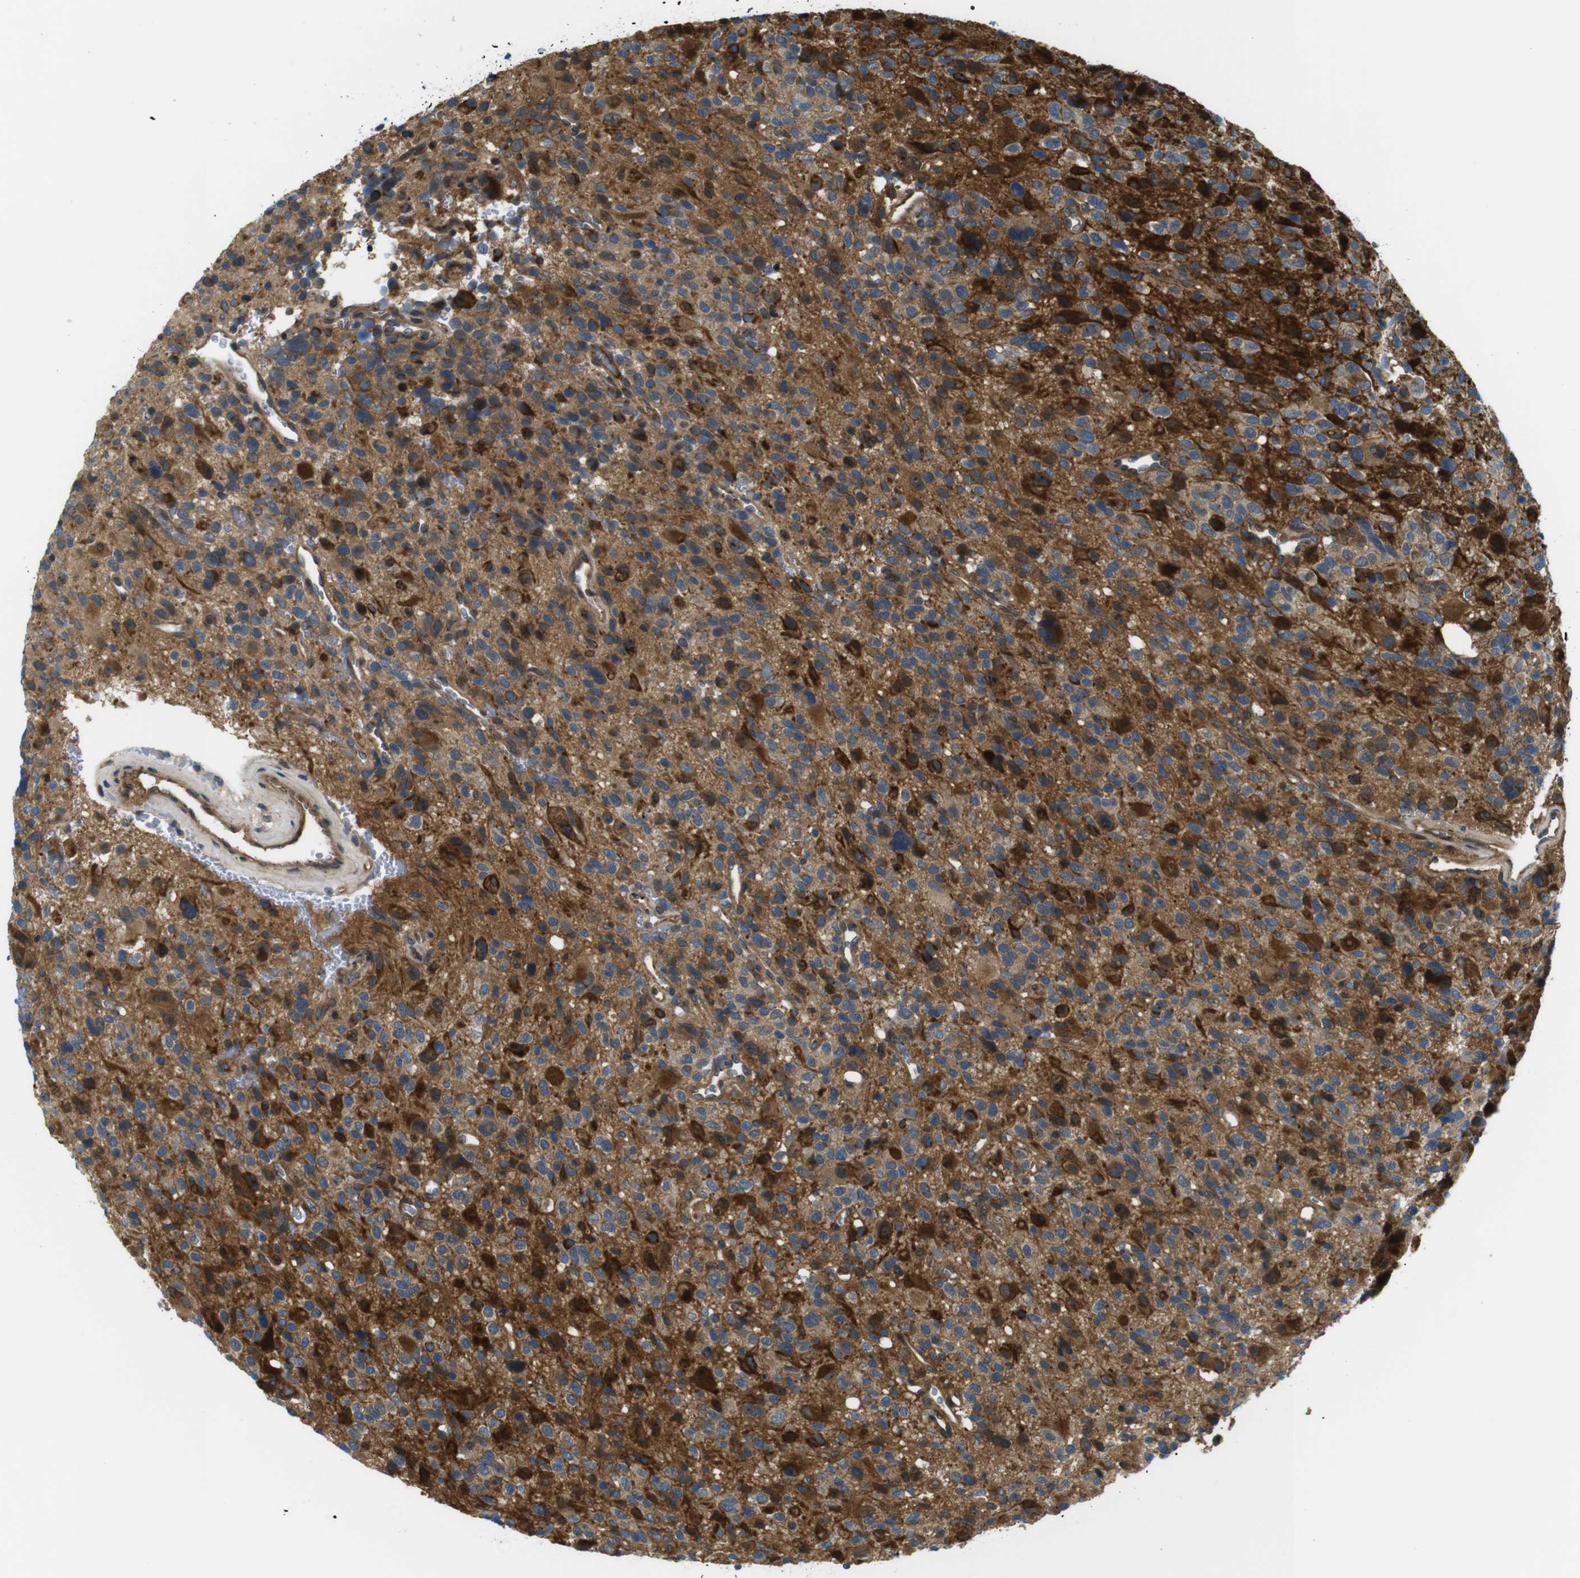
{"staining": {"intensity": "strong", "quantity": "25%-75%", "location": "cytoplasmic/membranous"}, "tissue": "glioma", "cell_type": "Tumor cells", "image_type": "cancer", "snomed": [{"axis": "morphology", "description": "Glioma, malignant, High grade"}, {"axis": "topography", "description": "Brain"}], "caption": "Protein analysis of glioma tissue demonstrates strong cytoplasmic/membranous staining in about 25%-75% of tumor cells. (DAB IHC with brightfield microscopy, high magnification).", "gene": "ZDHHC3", "patient": {"sex": "male", "age": 48}}